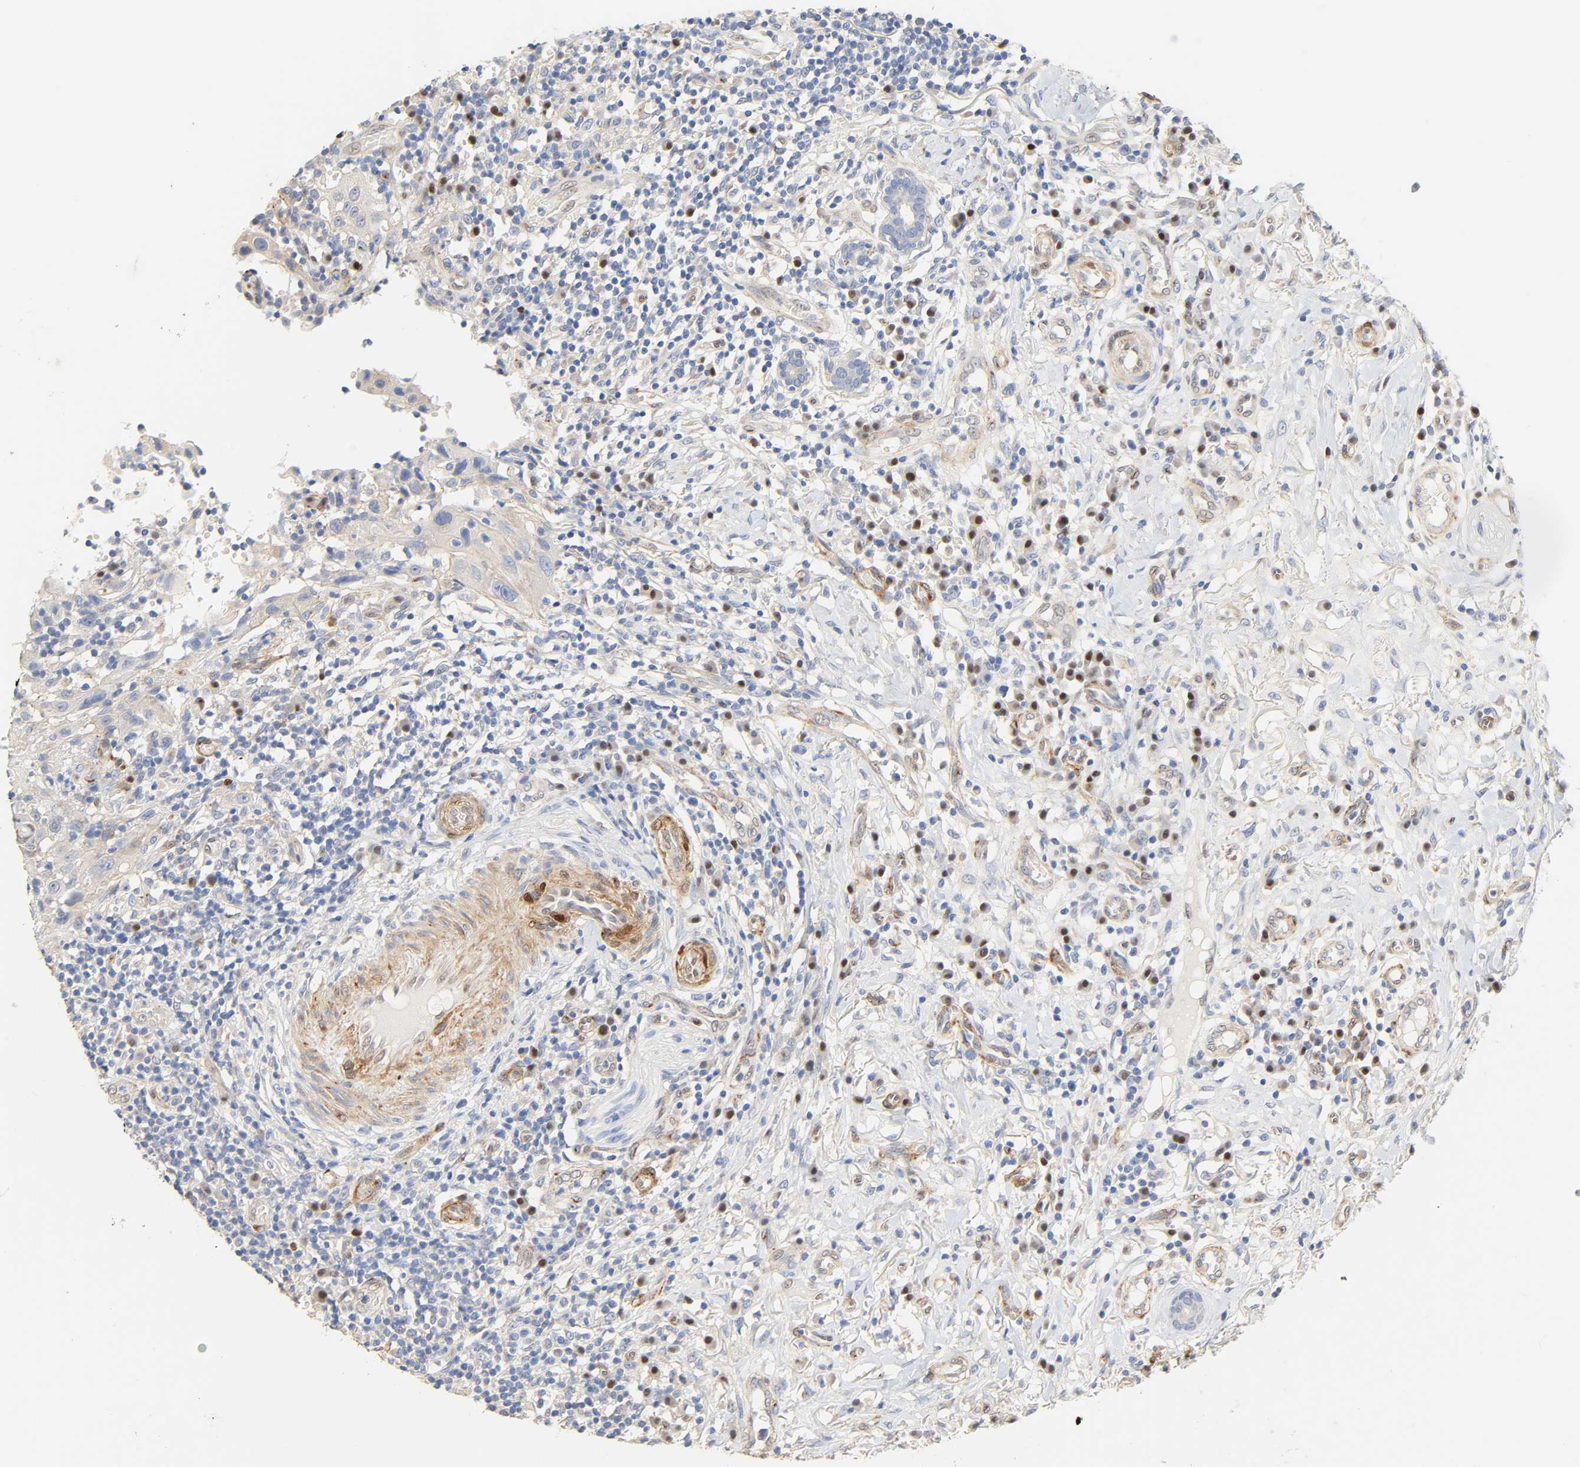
{"staining": {"intensity": "negative", "quantity": "none", "location": "none"}, "tissue": "thyroid cancer", "cell_type": "Tumor cells", "image_type": "cancer", "snomed": [{"axis": "morphology", "description": "Carcinoma, NOS"}, {"axis": "topography", "description": "Thyroid gland"}], "caption": "Photomicrograph shows no significant protein expression in tumor cells of thyroid cancer.", "gene": "BORCS8-MEF2B", "patient": {"sex": "female", "age": 77}}